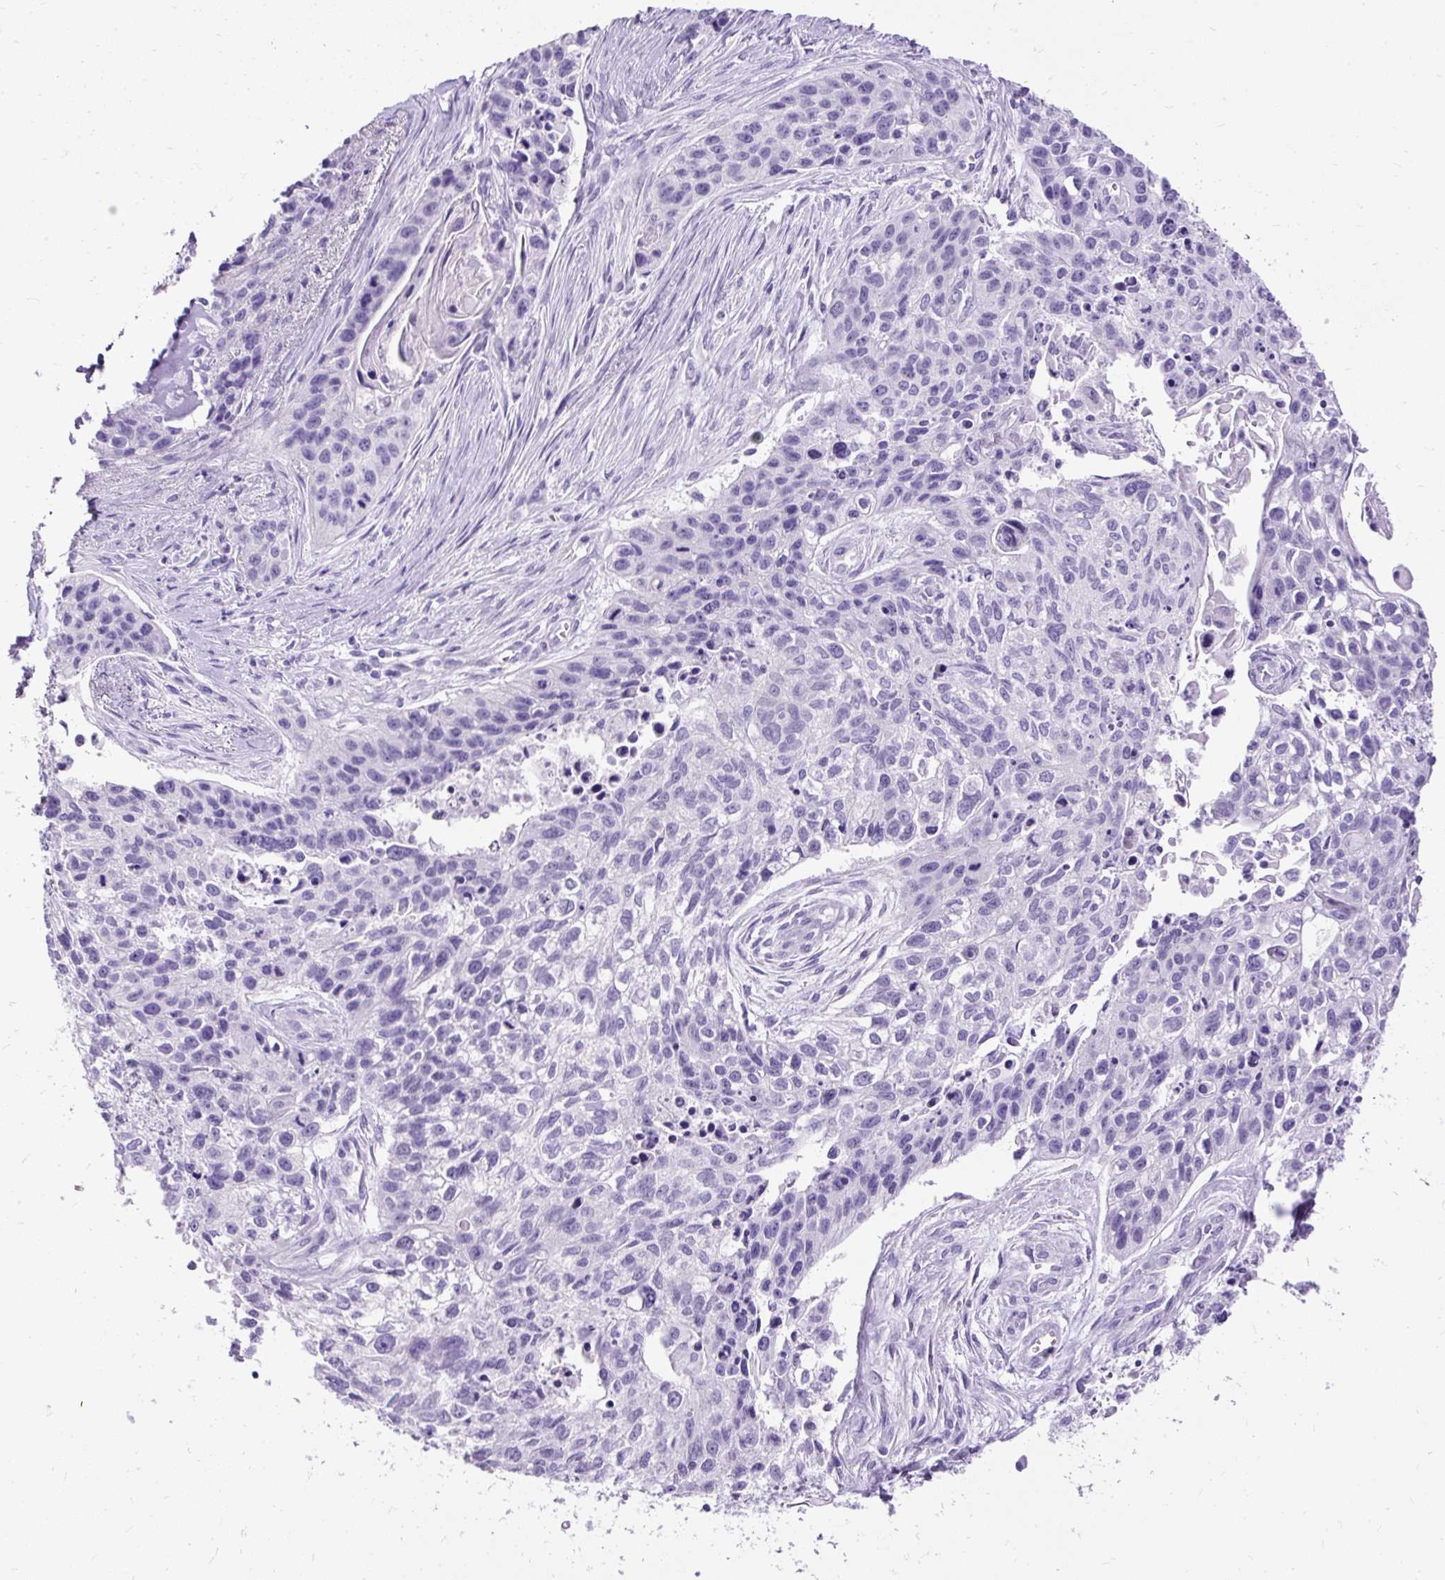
{"staining": {"intensity": "negative", "quantity": "none", "location": "none"}, "tissue": "lung cancer", "cell_type": "Tumor cells", "image_type": "cancer", "snomed": [{"axis": "morphology", "description": "Squamous cell carcinoma, NOS"}, {"axis": "topography", "description": "Lung"}], "caption": "High magnification brightfield microscopy of lung cancer stained with DAB (3,3'-diaminobenzidine) (brown) and counterstained with hematoxylin (blue): tumor cells show no significant expression. (Brightfield microscopy of DAB IHC at high magnification).", "gene": "HEY1", "patient": {"sex": "male", "age": 74}}